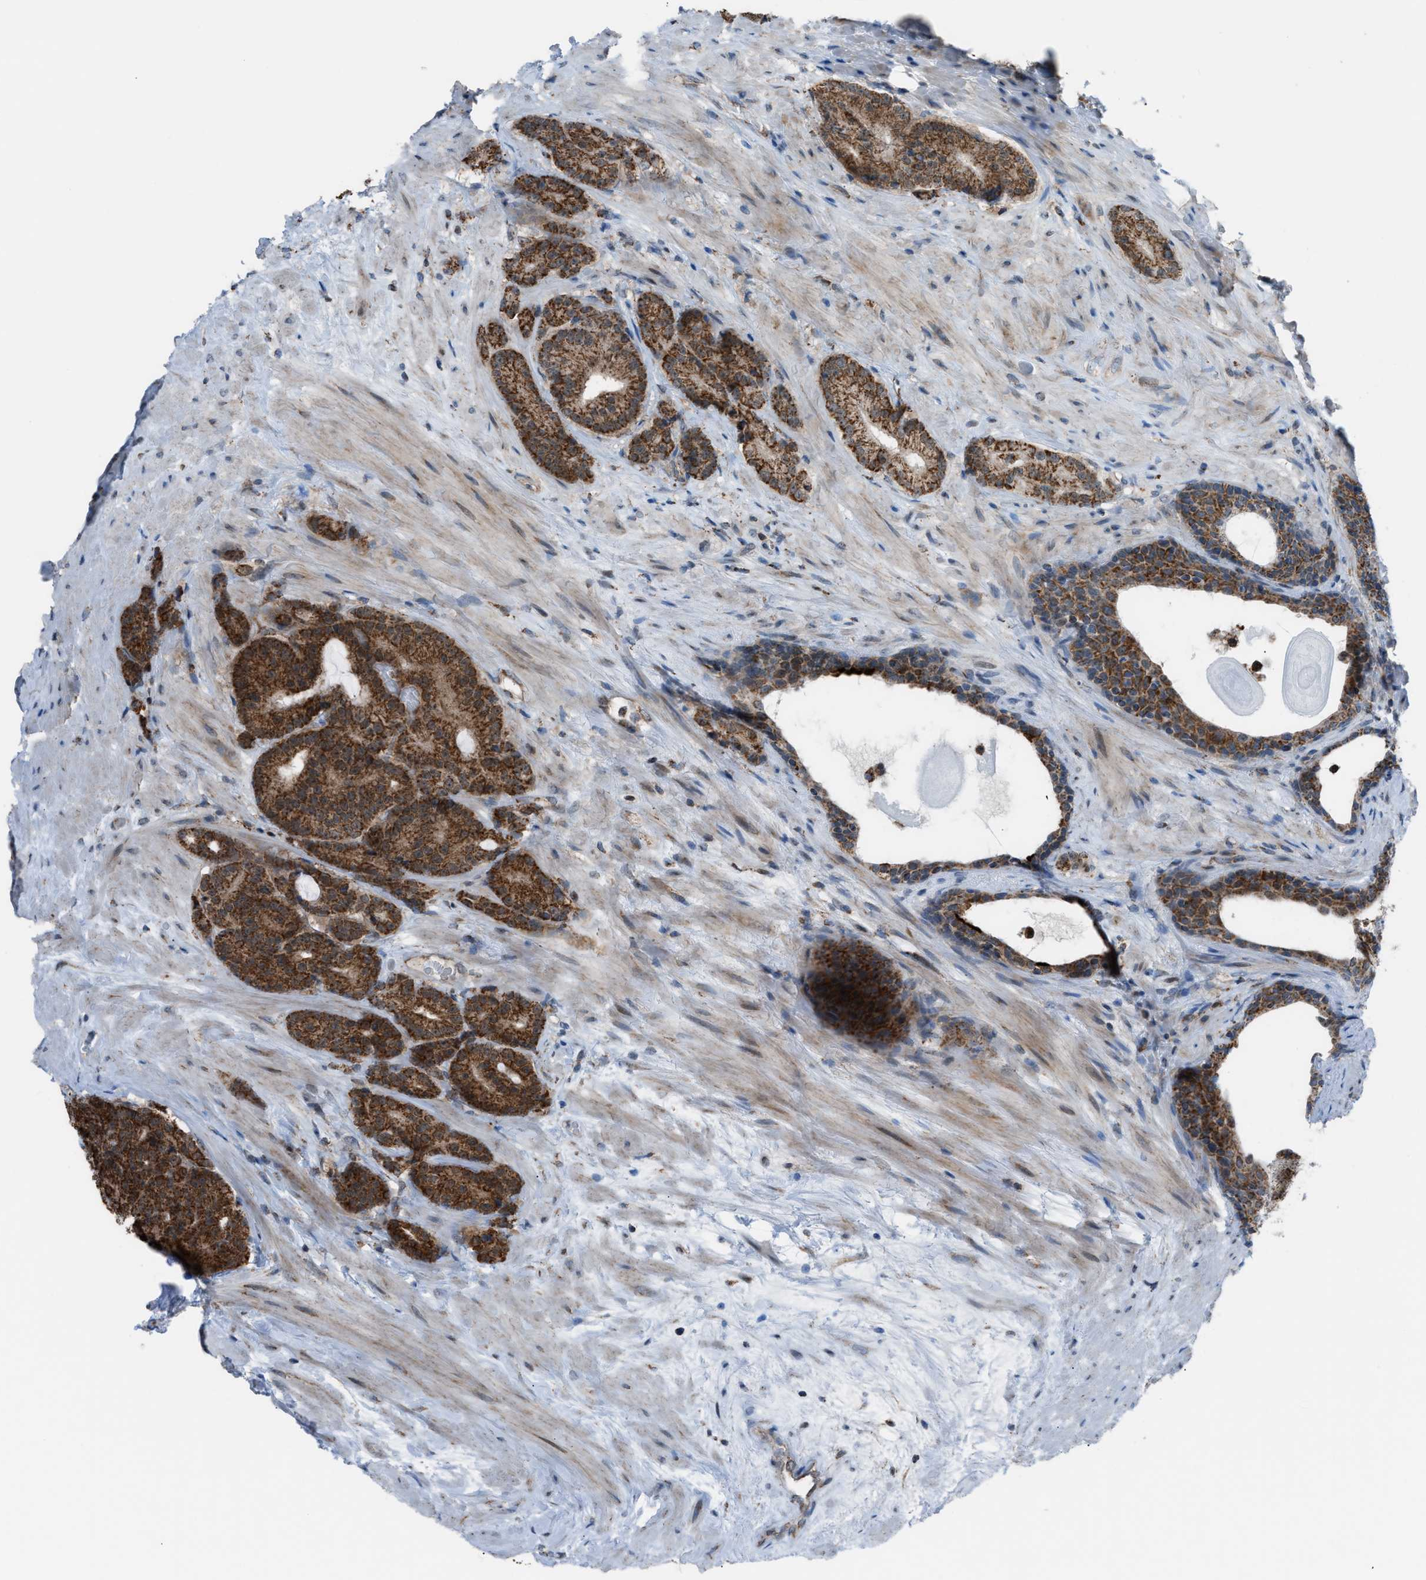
{"staining": {"intensity": "strong", "quantity": ">75%", "location": "cytoplasmic/membranous"}, "tissue": "prostate cancer", "cell_type": "Tumor cells", "image_type": "cancer", "snomed": [{"axis": "morphology", "description": "Adenocarcinoma, High grade"}, {"axis": "topography", "description": "Prostate"}], "caption": "A high-resolution photomicrograph shows immunohistochemistry (IHC) staining of prostate high-grade adenocarcinoma, which reveals strong cytoplasmic/membranous positivity in about >75% of tumor cells.", "gene": "SRM", "patient": {"sex": "male", "age": 61}}